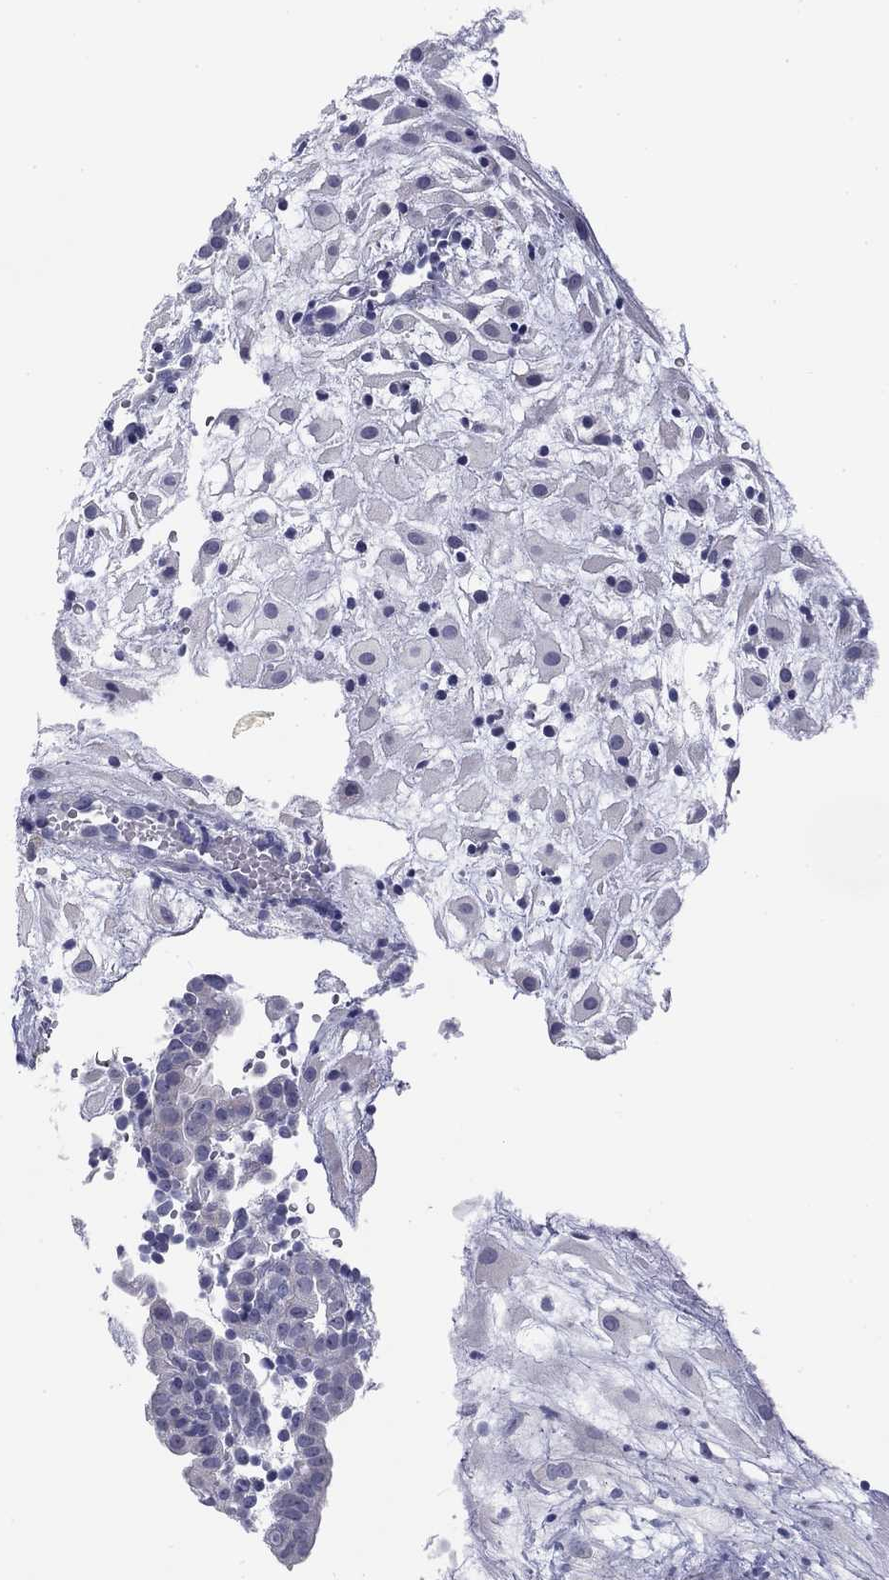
{"staining": {"intensity": "negative", "quantity": "none", "location": "none"}, "tissue": "placenta", "cell_type": "Decidual cells", "image_type": "normal", "snomed": [{"axis": "morphology", "description": "Normal tissue, NOS"}, {"axis": "topography", "description": "Placenta"}], "caption": "Micrograph shows no protein expression in decidual cells of normal placenta.", "gene": "PRPH", "patient": {"sex": "female", "age": 24}}